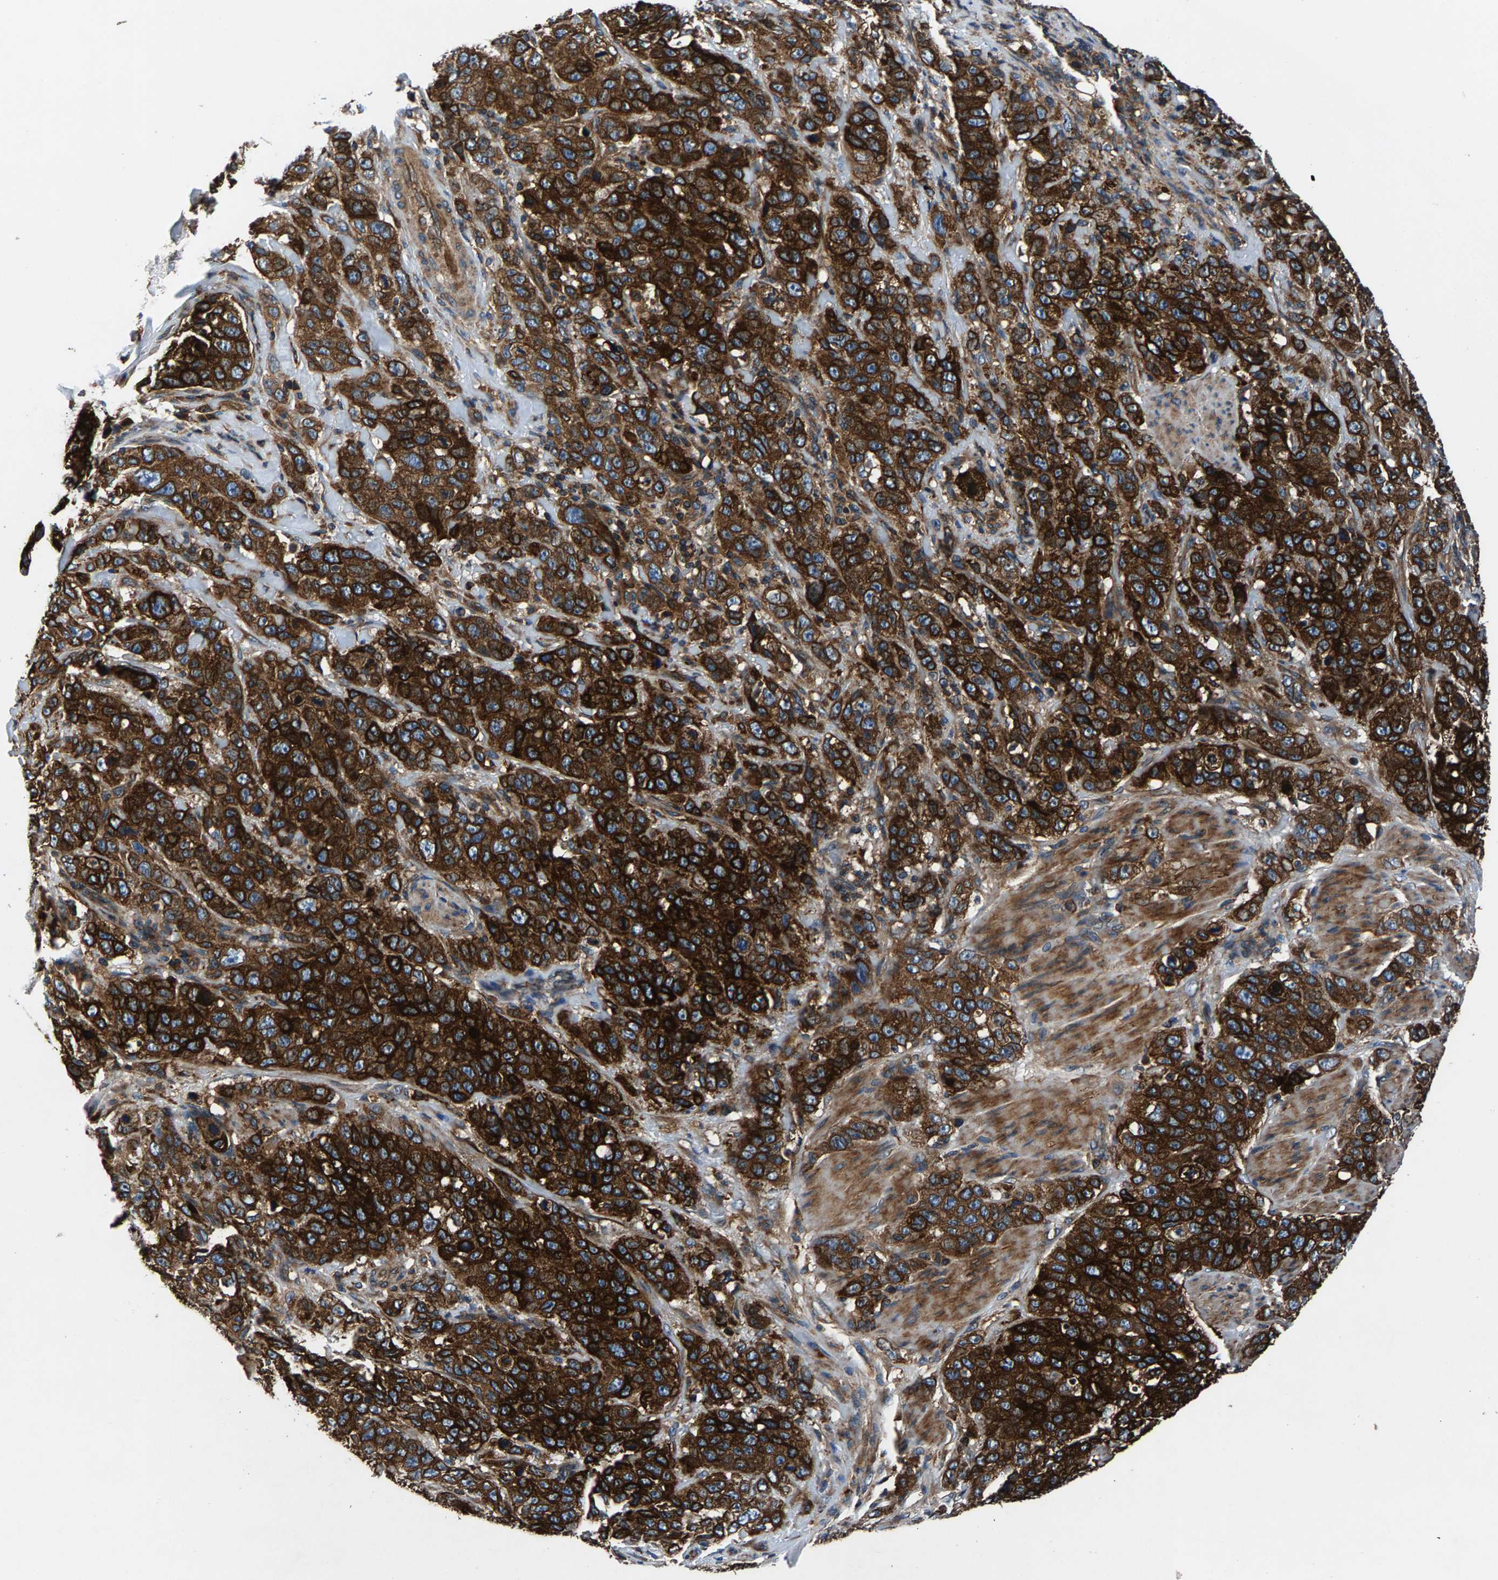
{"staining": {"intensity": "strong", "quantity": ">75%", "location": "cytoplasmic/membranous"}, "tissue": "stomach cancer", "cell_type": "Tumor cells", "image_type": "cancer", "snomed": [{"axis": "morphology", "description": "Adenocarcinoma, NOS"}, {"axis": "topography", "description": "Stomach"}], "caption": "Stomach adenocarcinoma stained with a brown dye exhibits strong cytoplasmic/membranous positive positivity in approximately >75% of tumor cells.", "gene": "LPCAT1", "patient": {"sex": "male", "age": 48}}